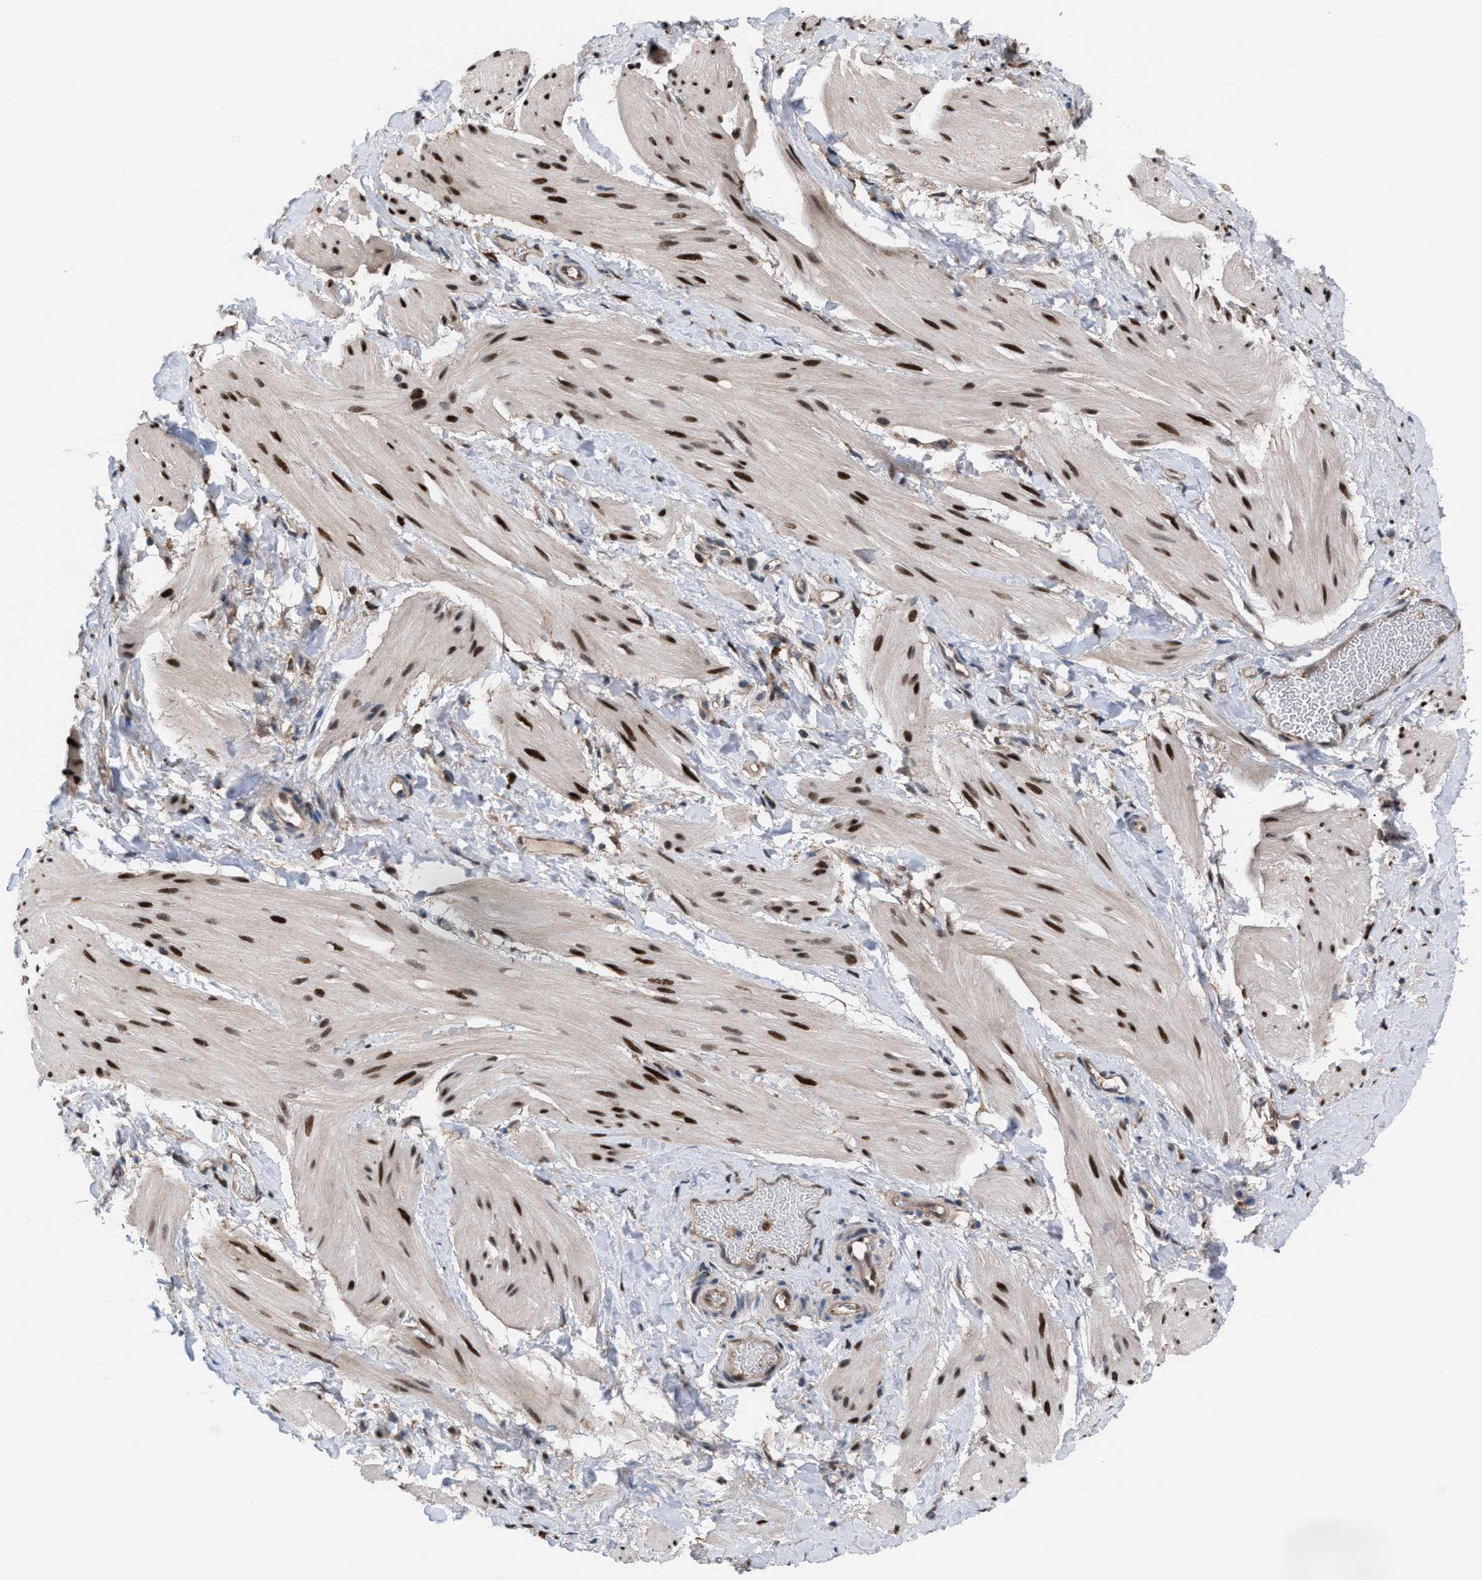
{"staining": {"intensity": "strong", "quantity": ">75%", "location": "nuclear"}, "tissue": "smooth muscle", "cell_type": "Smooth muscle cells", "image_type": "normal", "snomed": [{"axis": "morphology", "description": "Normal tissue, NOS"}, {"axis": "topography", "description": "Smooth muscle"}], "caption": "Immunohistochemistry (DAB) staining of normal smooth muscle displays strong nuclear protein positivity in approximately >75% of smooth muscle cells.", "gene": "TP53BP2", "patient": {"sex": "male", "age": 16}}